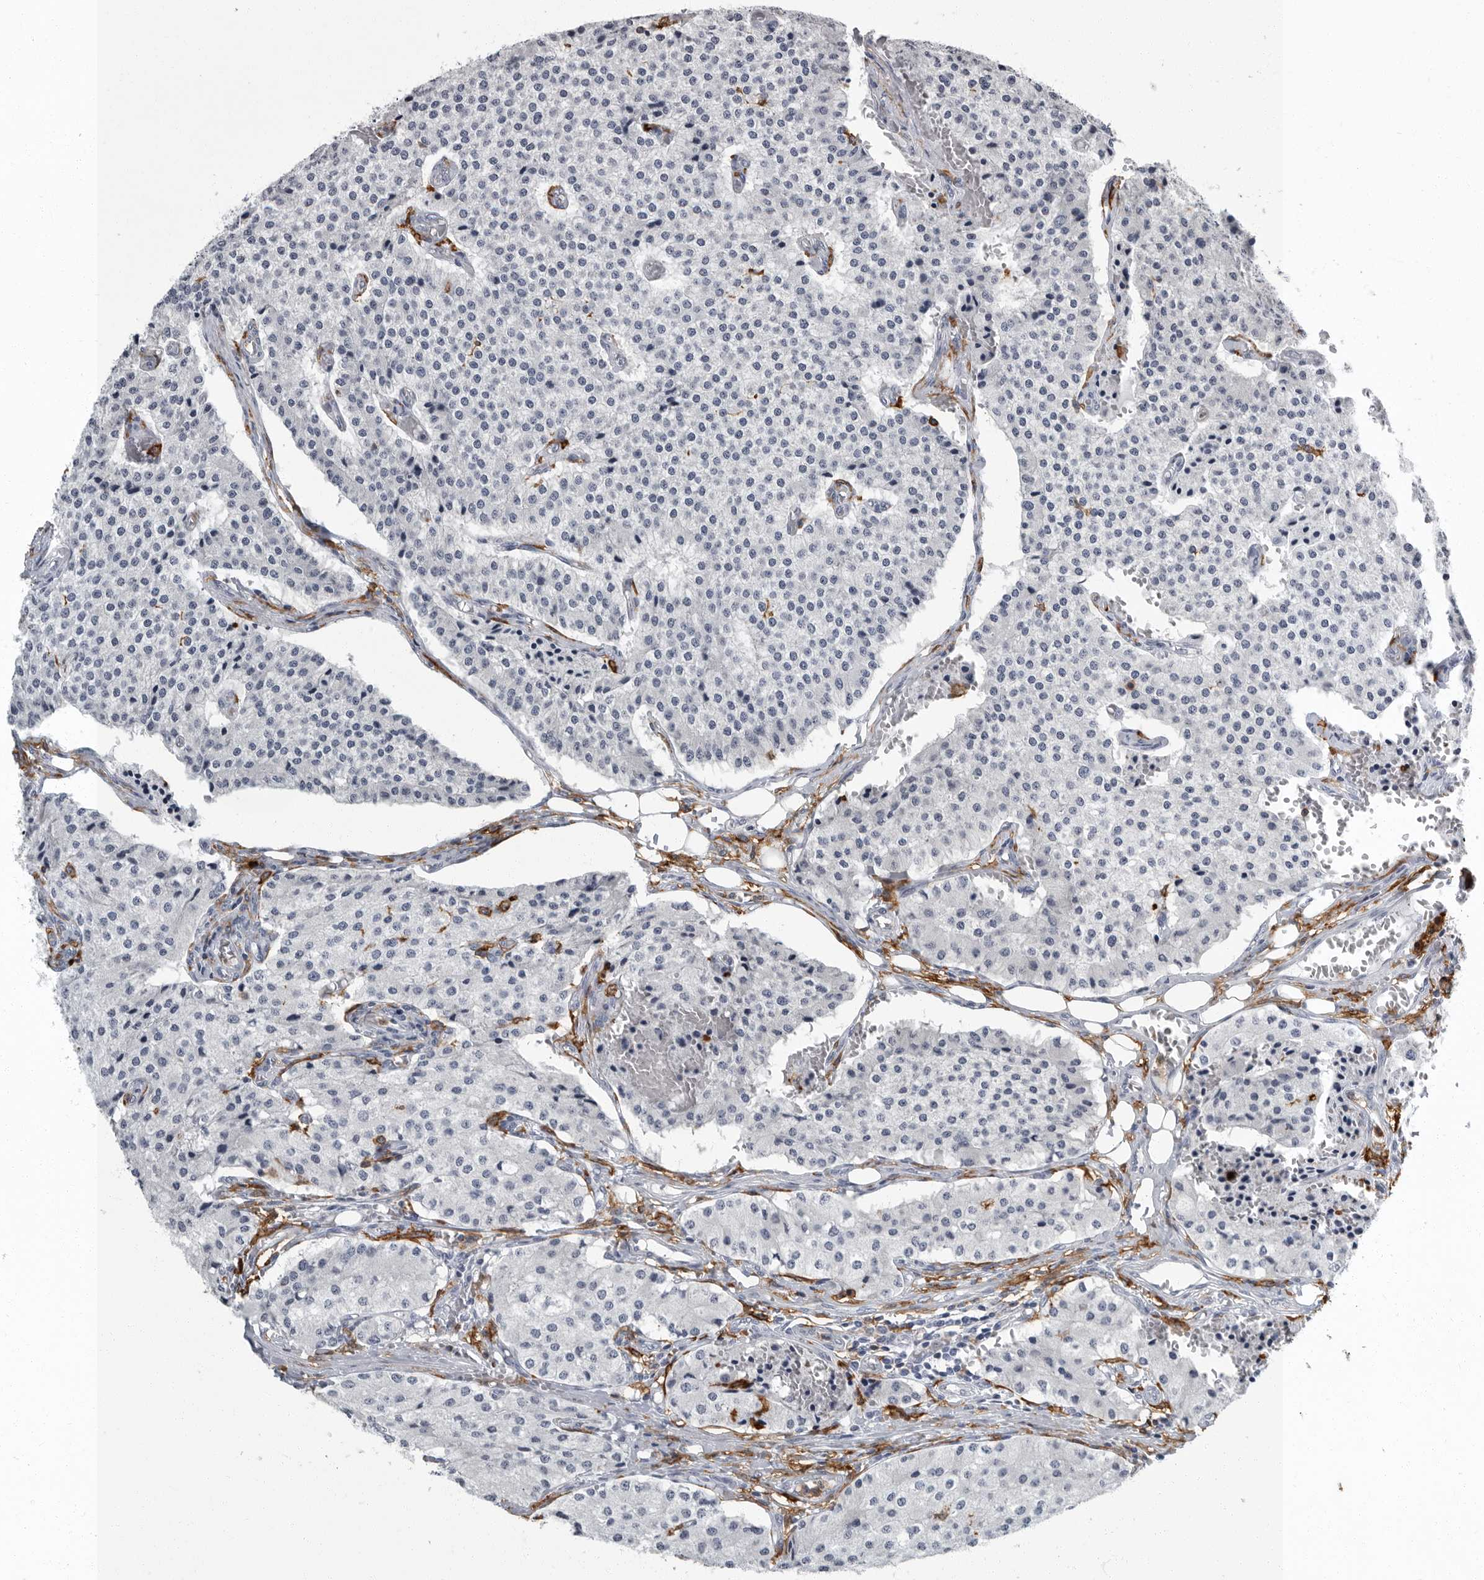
{"staining": {"intensity": "negative", "quantity": "none", "location": "none"}, "tissue": "carcinoid", "cell_type": "Tumor cells", "image_type": "cancer", "snomed": [{"axis": "morphology", "description": "Carcinoid, malignant, NOS"}, {"axis": "topography", "description": "Colon"}], "caption": "An immunohistochemistry histopathology image of carcinoid is shown. There is no staining in tumor cells of carcinoid. Nuclei are stained in blue.", "gene": "FCER1G", "patient": {"sex": "female", "age": 52}}